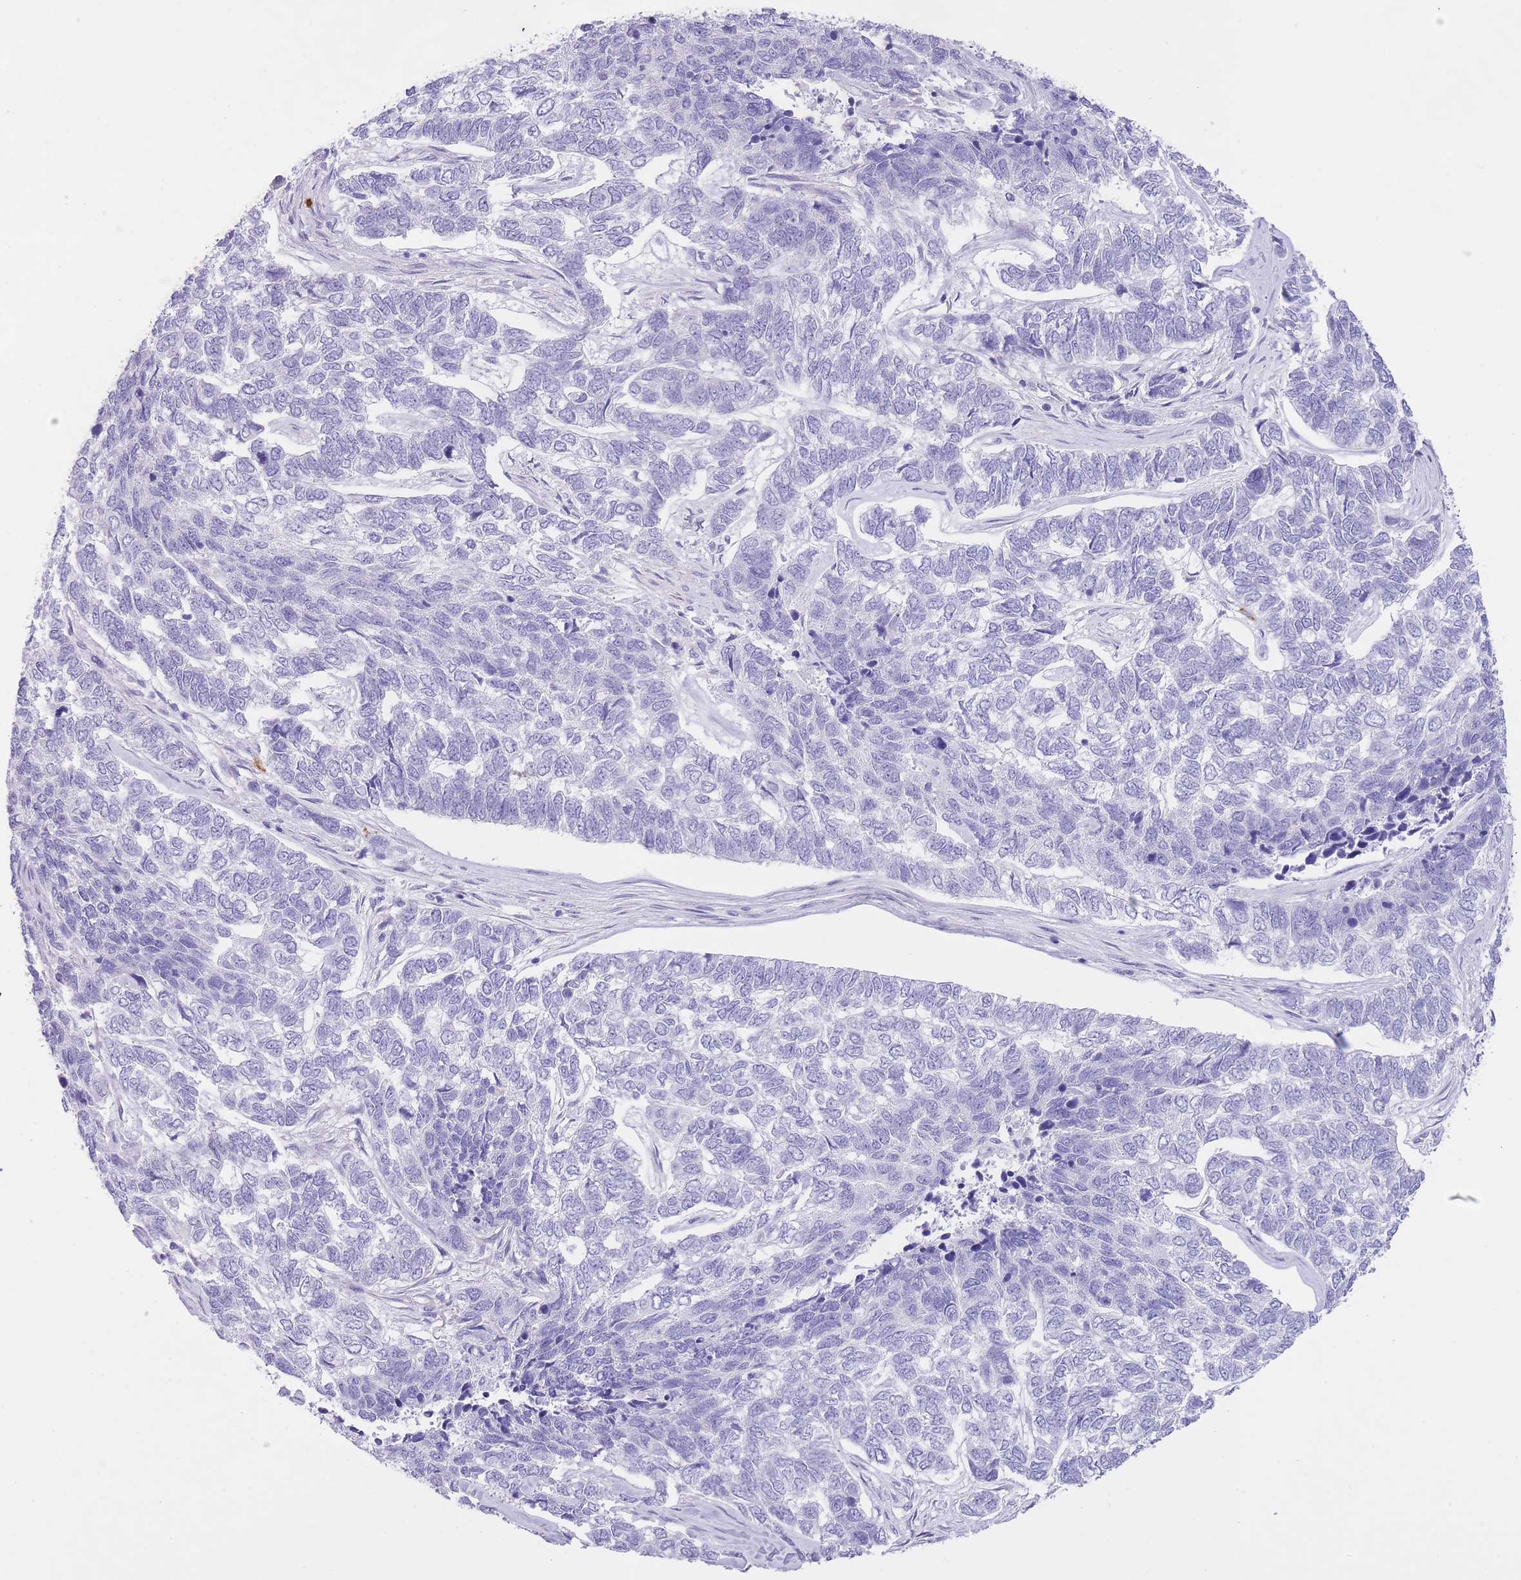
{"staining": {"intensity": "negative", "quantity": "none", "location": "none"}, "tissue": "skin cancer", "cell_type": "Tumor cells", "image_type": "cancer", "snomed": [{"axis": "morphology", "description": "Basal cell carcinoma"}, {"axis": "topography", "description": "Skin"}], "caption": "Tumor cells are negative for brown protein staining in basal cell carcinoma (skin).", "gene": "MEIOSIN", "patient": {"sex": "female", "age": 65}}